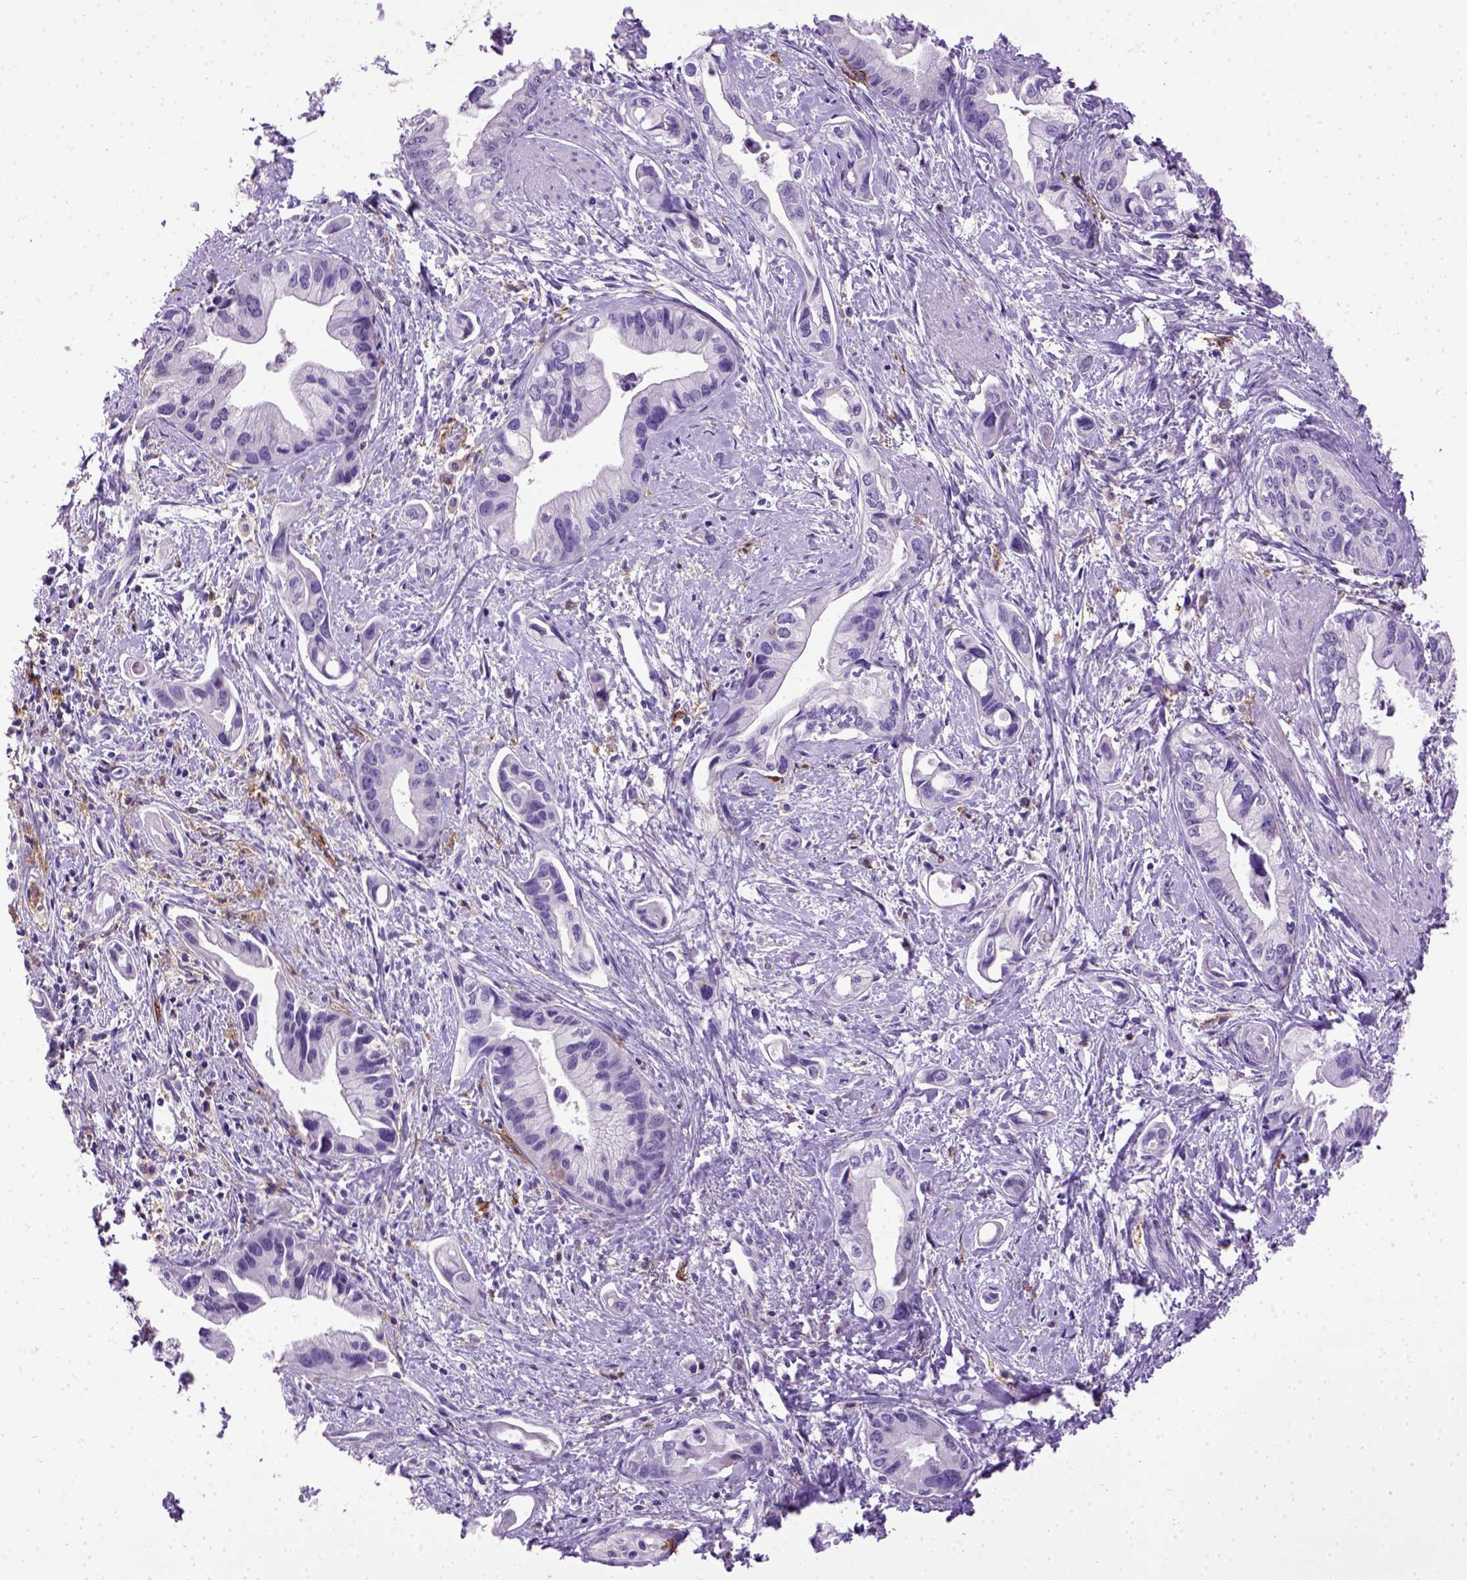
{"staining": {"intensity": "negative", "quantity": "none", "location": "none"}, "tissue": "pancreatic cancer", "cell_type": "Tumor cells", "image_type": "cancer", "snomed": [{"axis": "morphology", "description": "Adenocarcinoma, NOS"}, {"axis": "topography", "description": "Pancreas"}], "caption": "Immunohistochemical staining of human pancreatic cancer reveals no significant staining in tumor cells.", "gene": "ITGAX", "patient": {"sex": "female", "age": 61}}